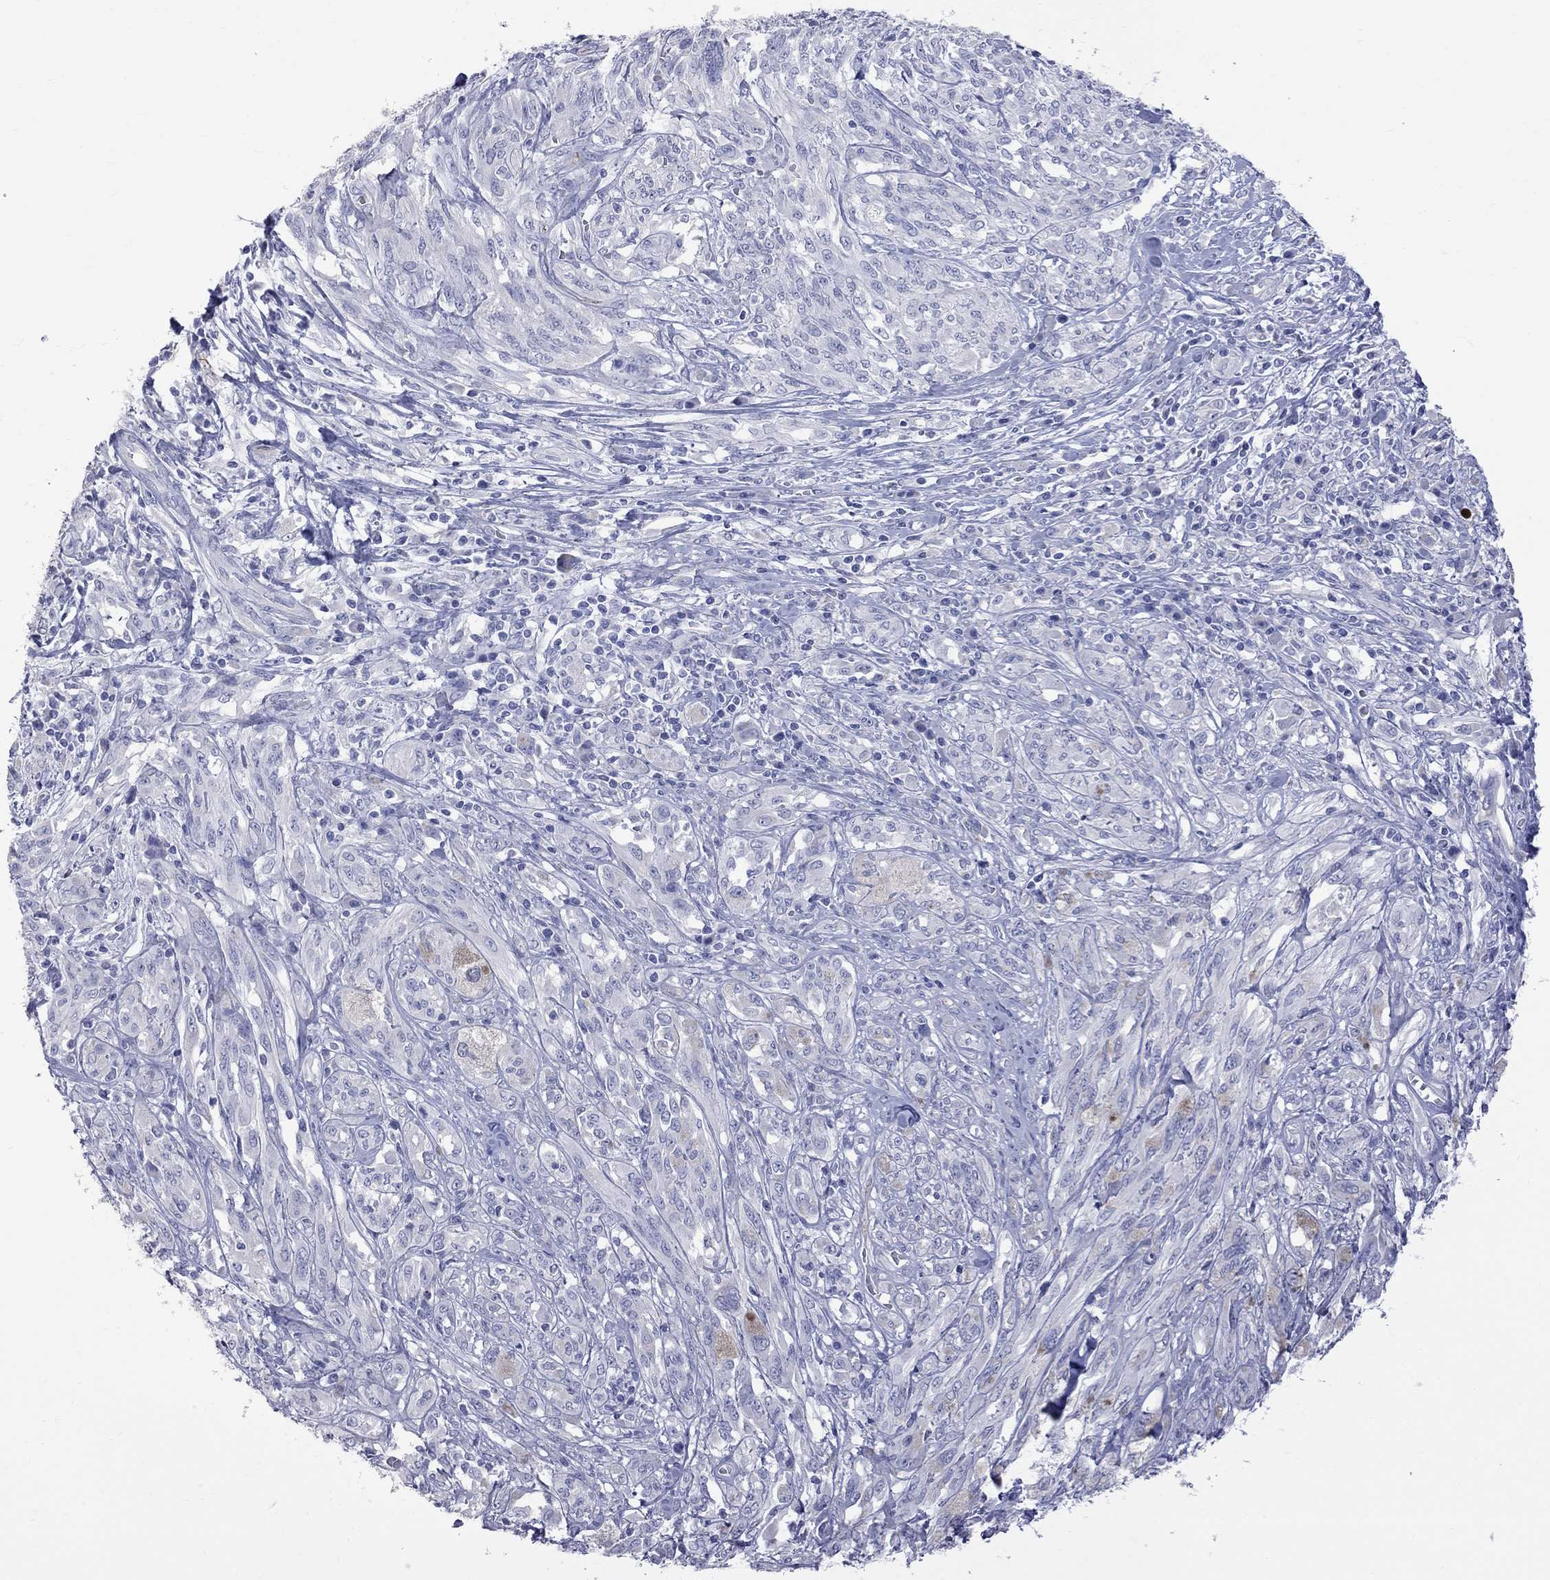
{"staining": {"intensity": "negative", "quantity": "none", "location": "none"}, "tissue": "melanoma", "cell_type": "Tumor cells", "image_type": "cancer", "snomed": [{"axis": "morphology", "description": "Malignant melanoma, NOS"}, {"axis": "topography", "description": "Skin"}], "caption": "The image exhibits no significant positivity in tumor cells of malignant melanoma.", "gene": "KCND2", "patient": {"sex": "female", "age": 91}}